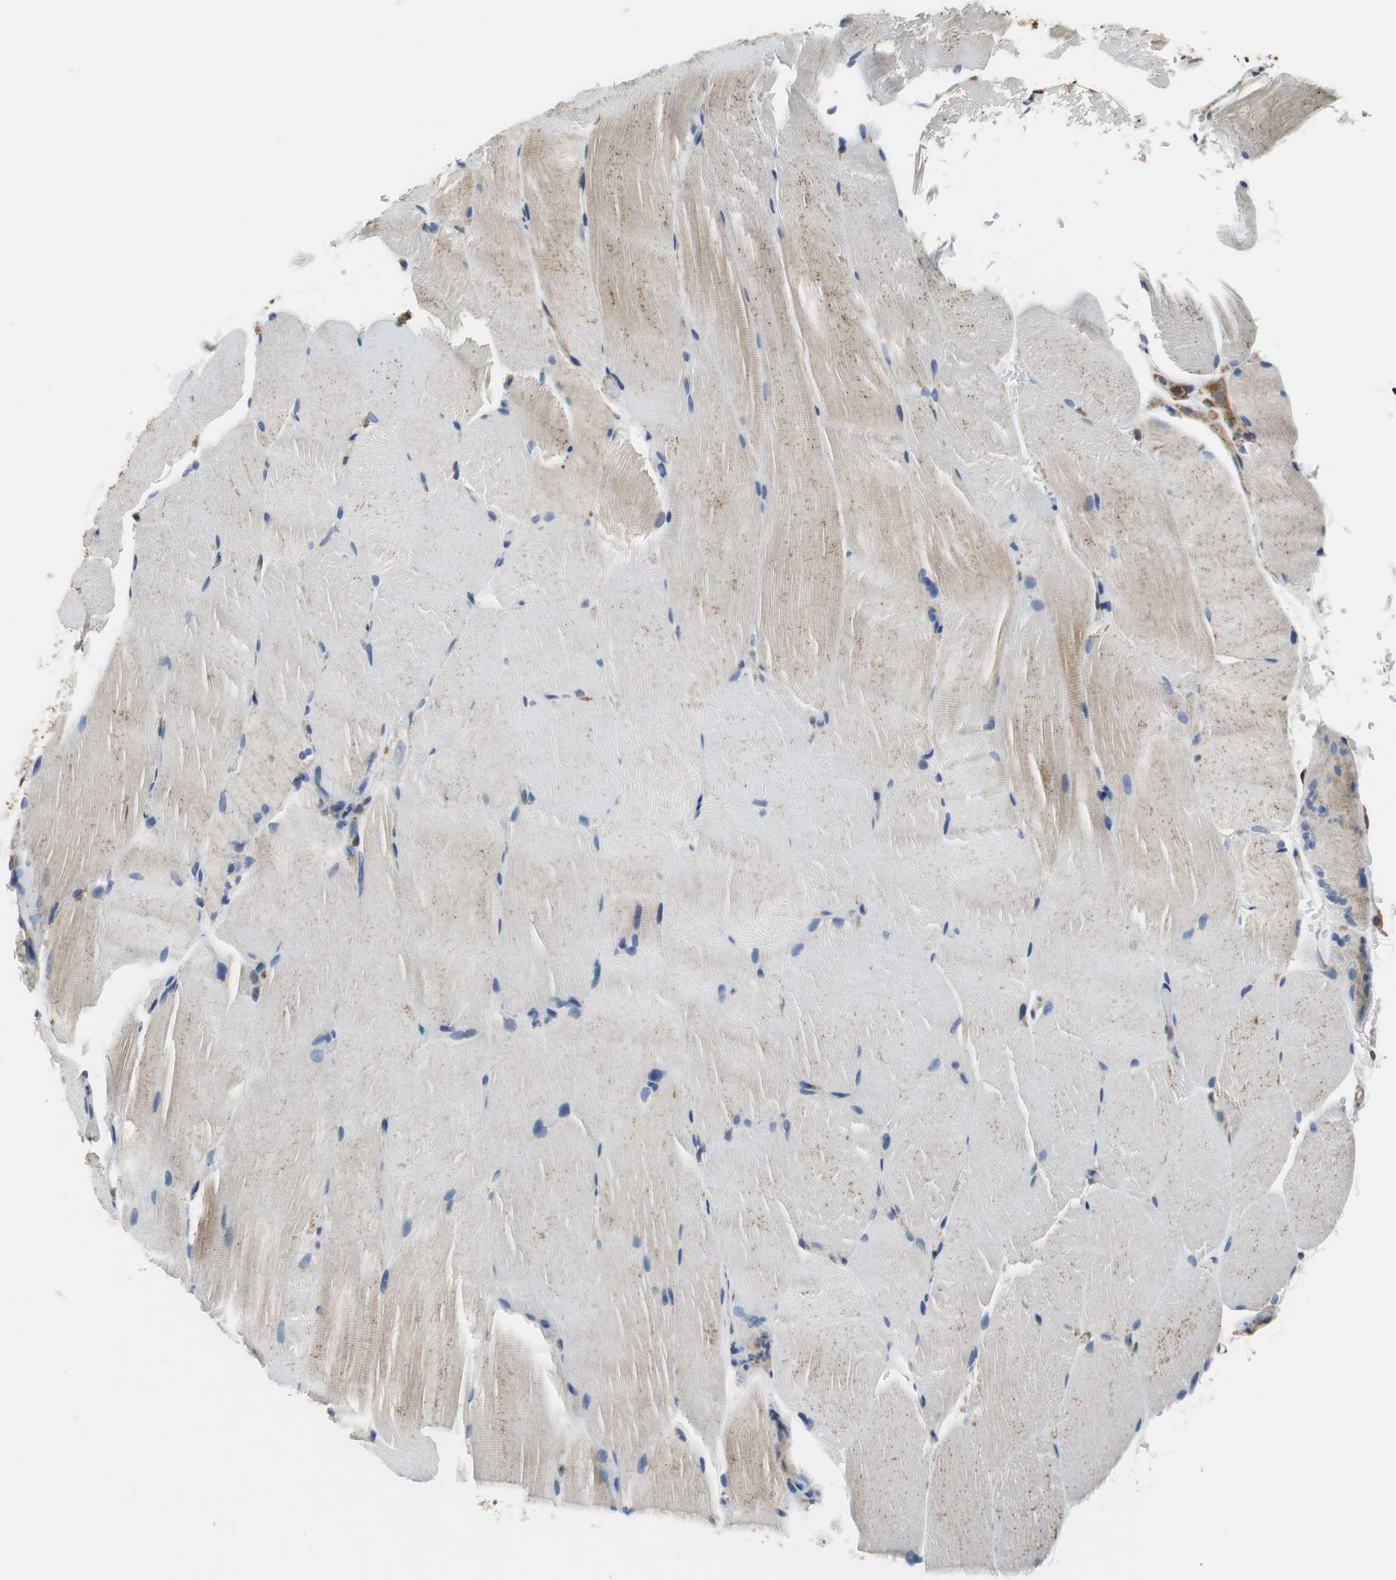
{"staining": {"intensity": "weak", "quantity": "25%-75%", "location": "cytoplasmic/membranous"}, "tissue": "skeletal muscle", "cell_type": "Myocytes", "image_type": "normal", "snomed": [{"axis": "morphology", "description": "Normal tissue, NOS"}, {"axis": "topography", "description": "Skeletal muscle"}, {"axis": "topography", "description": "Parathyroid gland"}], "caption": "The image demonstrates immunohistochemical staining of normal skeletal muscle. There is weak cytoplasmic/membranous positivity is identified in approximately 25%-75% of myocytes.", "gene": "GSTK1", "patient": {"sex": "female", "age": 37}}